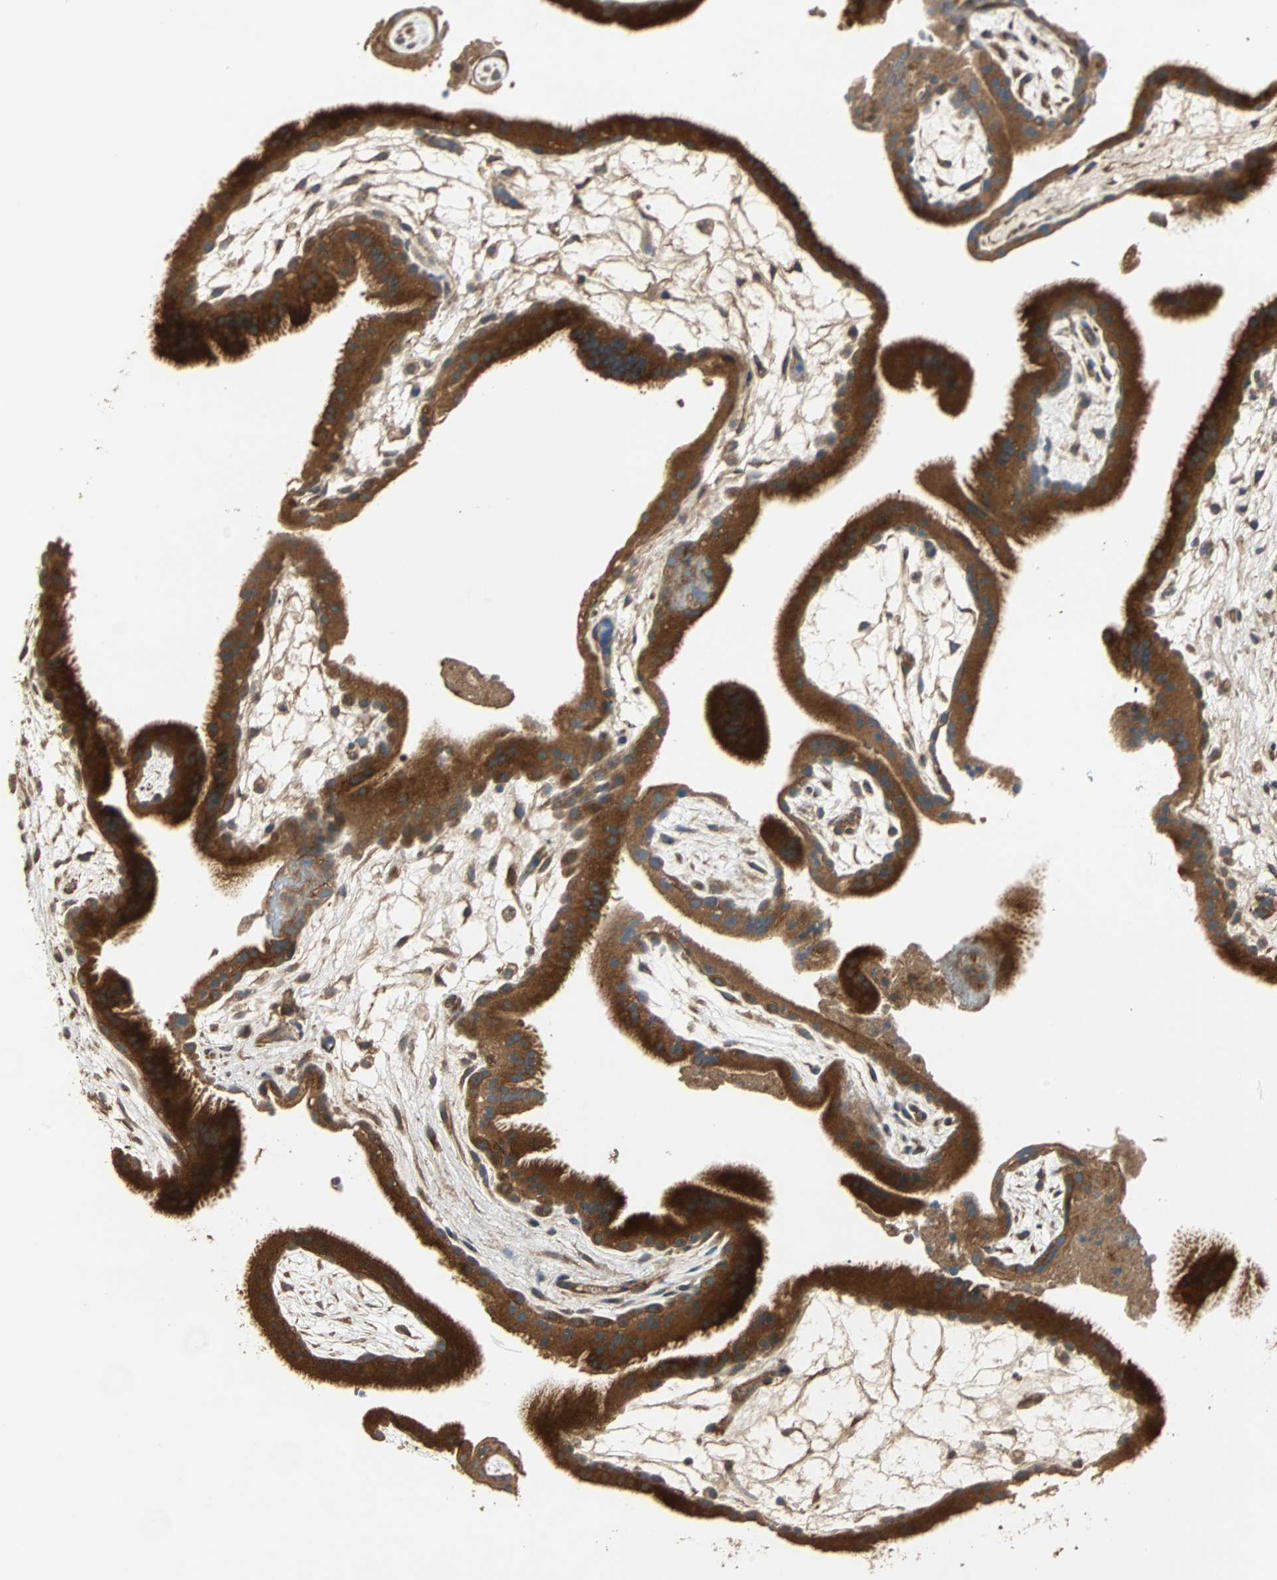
{"staining": {"intensity": "moderate", "quantity": ">75%", "location": "cytoplasmic/membranous"}, "tissue": "placenta", "cell_type": "Decidual cells", "image_type": "normal", "snomed": [{"axis": "morphology", "description": "Normal tissue, NOS"}, {"axis": "topography", "description": "Placenta"}], "caption": "Protein expression analysis of normal placenta displays moderate cytoplasmic/membranous expression in about >75% of decidual cells.", "gene": "GALK1", "patient": {"sex": "female", "age": 19}}